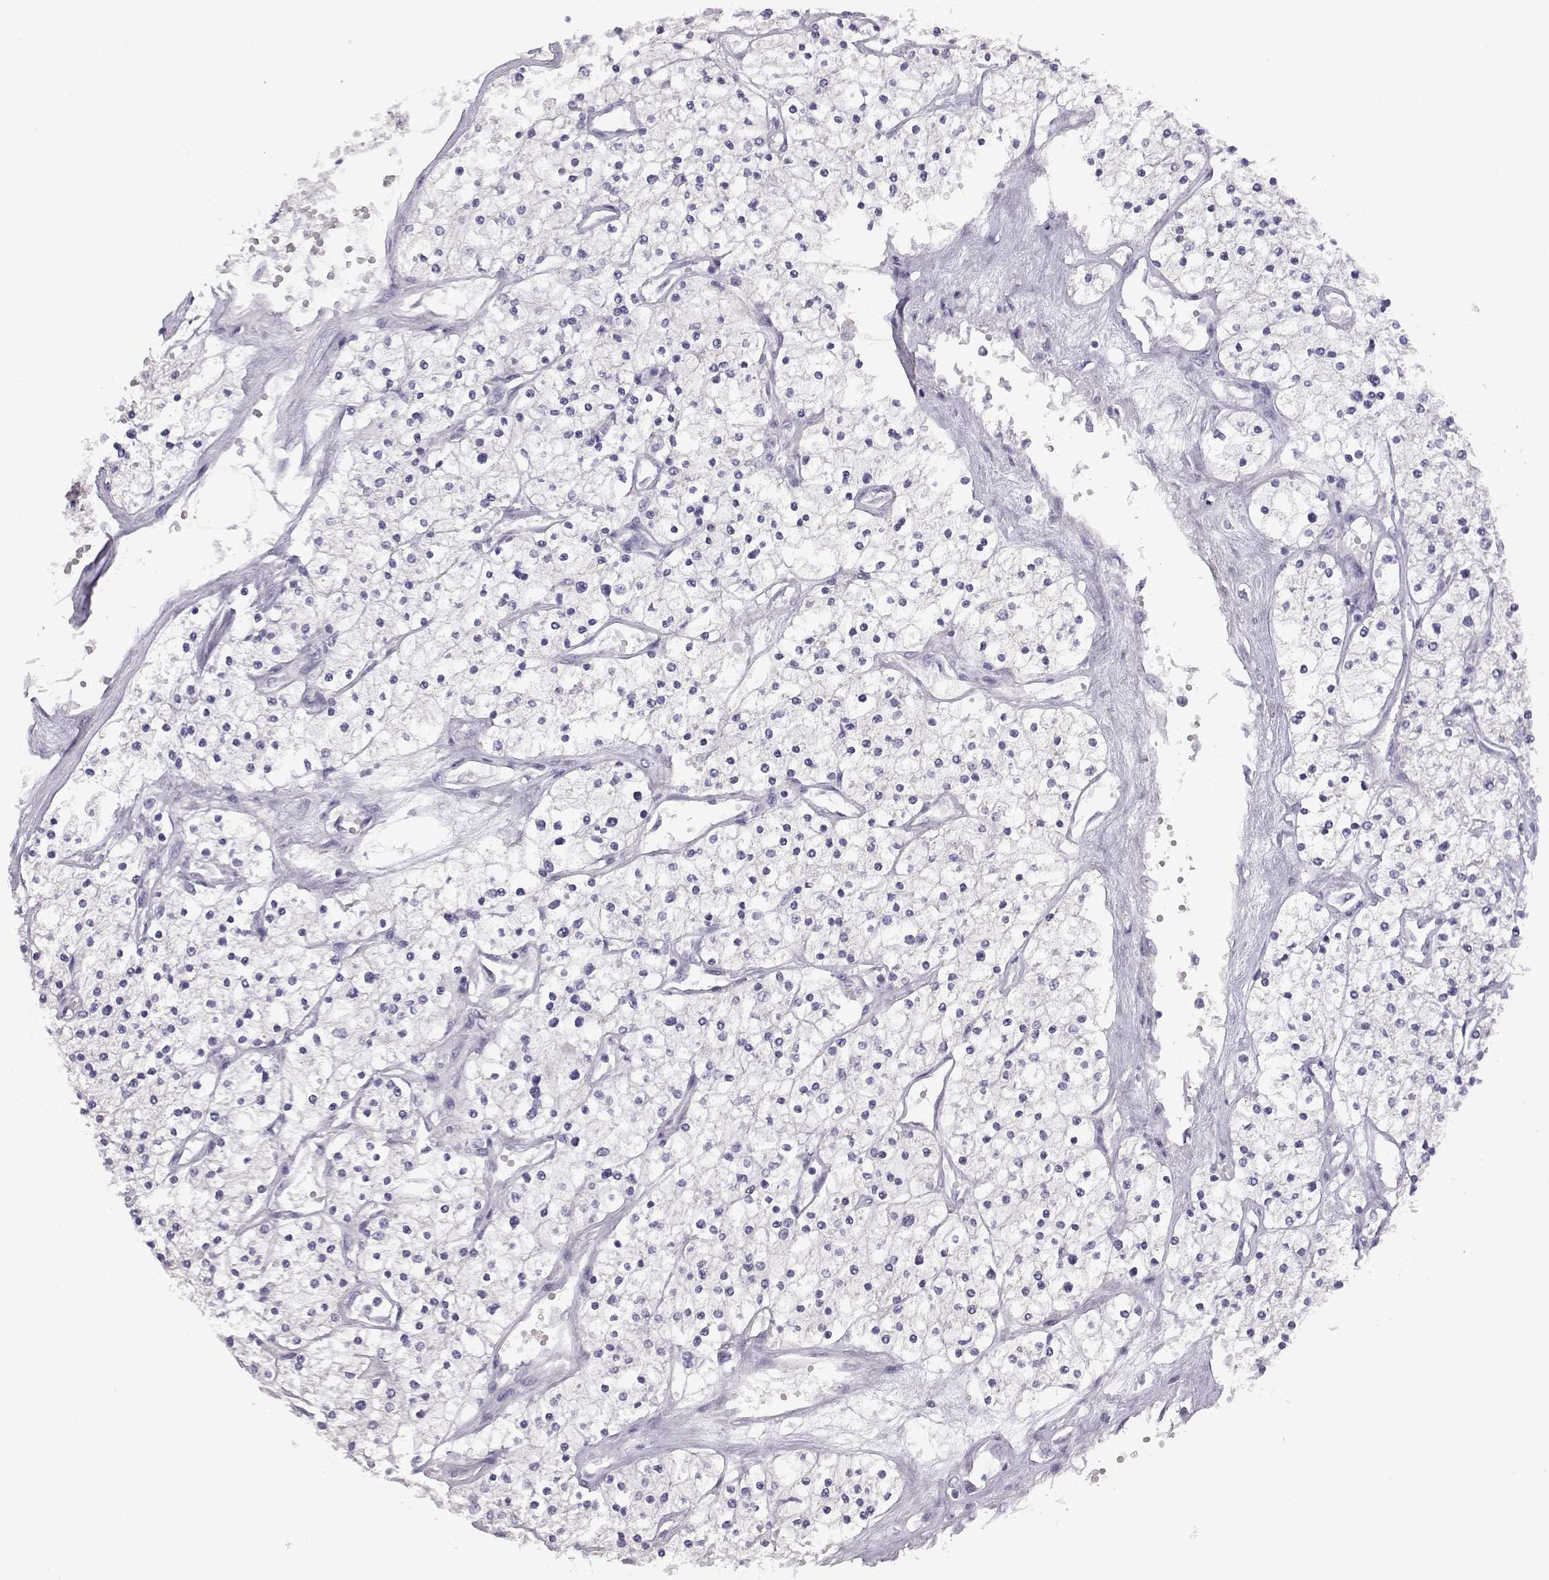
{"staining": {"intensity": "negative", "quantity": "none", "location": "none"}, "tissue": "renal cancer", "cell_type": "Tumor cells", "image_type": "cancer", "snomed": [{"axis": "morphology", "description": "Adenocarcinoma, NOS"}, {"axis": "topography", "description": "Kidney"}], "caption": "Immunohistochemical staining of human adenocarcinoma (renal) reveals no significant expression in tumor cells.", "gene": "VGF", "patient": {"sex": "male", "age": 80}}